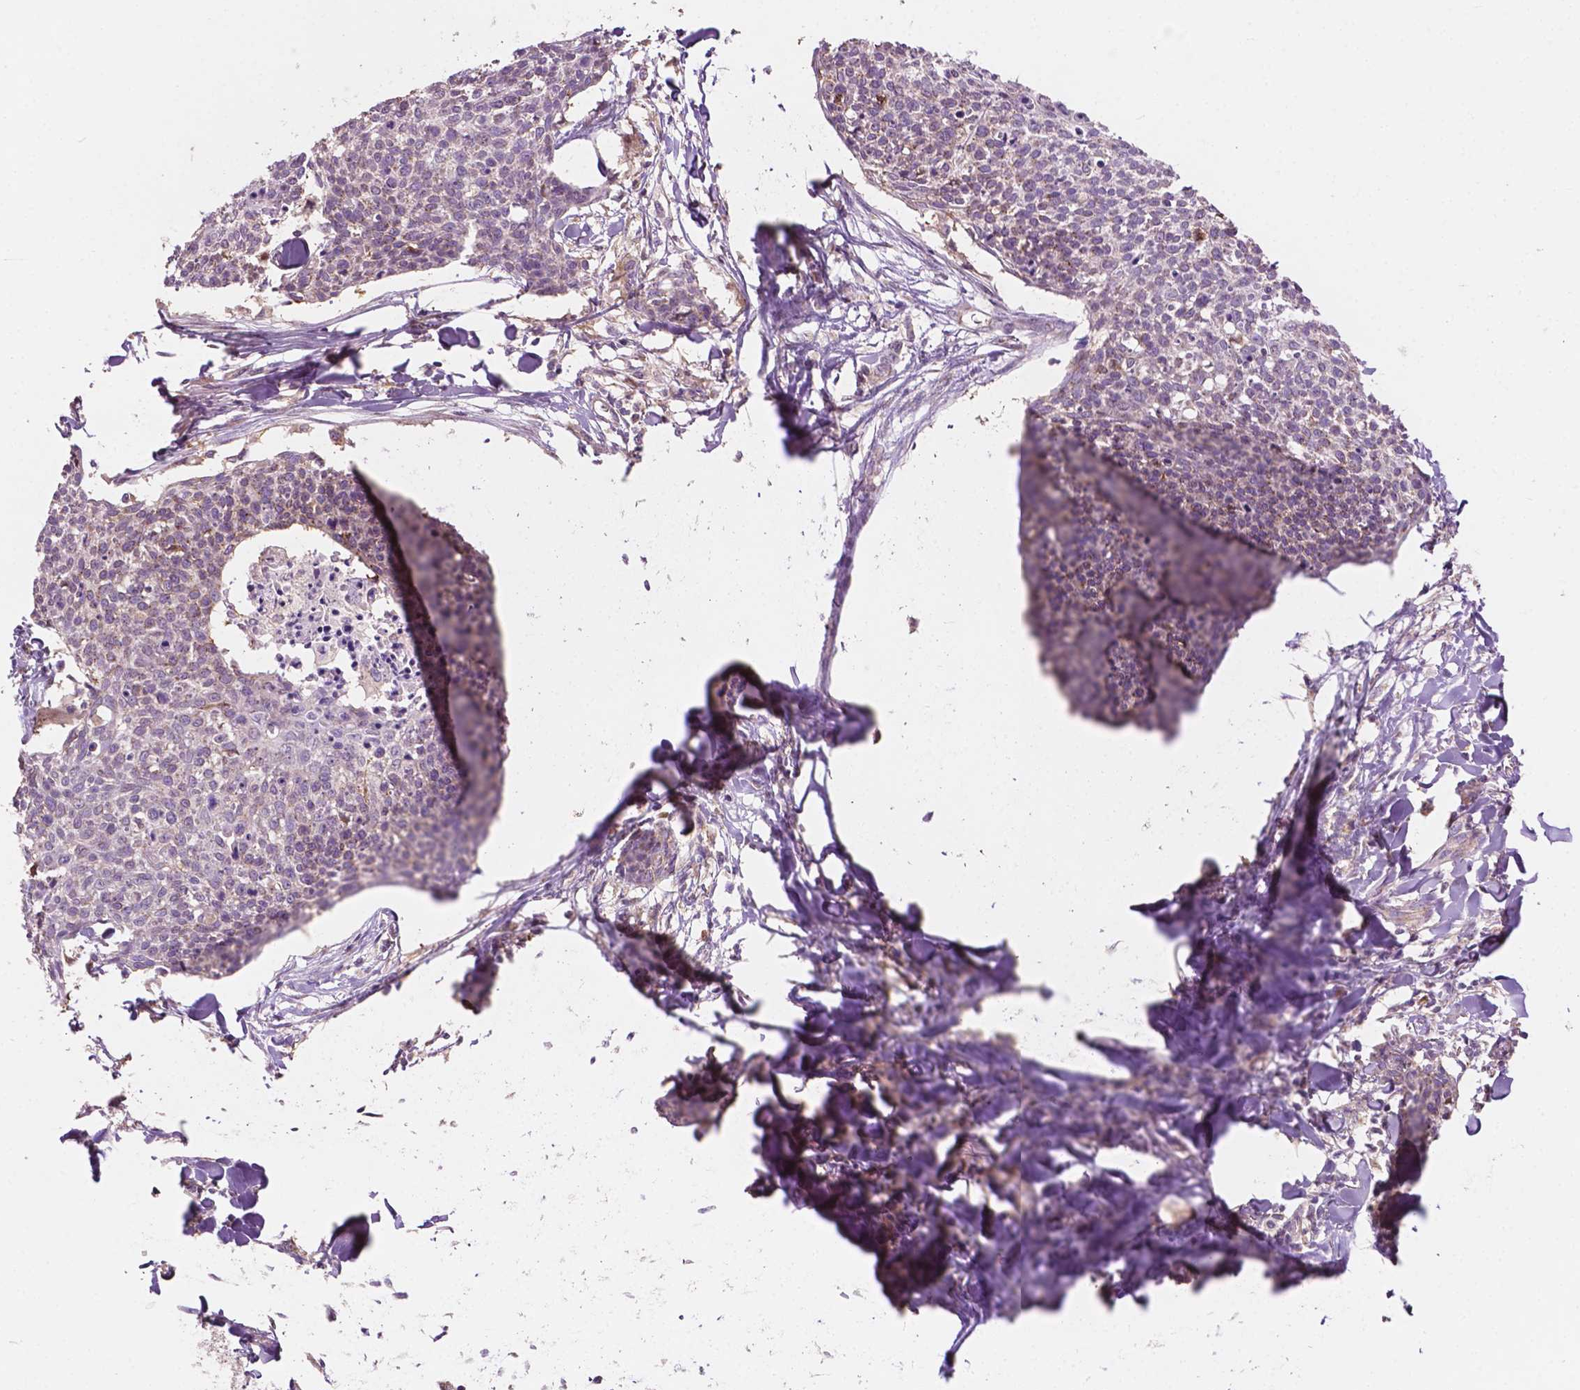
{"staining": {"intensity": "weak", "quantity": "25%-75%", "location": "cytoplasmic/membranous"}, "tissue": "skin cancer", "cell_type": "Tumor cells", "image_type": "cancer", "snomed": [{"axis": "morphology", "description": "Squamous cell carcinoma, NOS"}, {"axis": "topography", "description": "Skin"}, {"axis": "topography", "description": "Vulva"}], "caption": "A micrograph of human squamous cell carcinoma (skin) stained for a protein exhibits weak cytoplasmic/membranous brown staining in tumor cells. (IHC, brightfield microscopy, high magnification).", "gene": "EBAG9", "patient": {"sex": "female", "age": 75}}